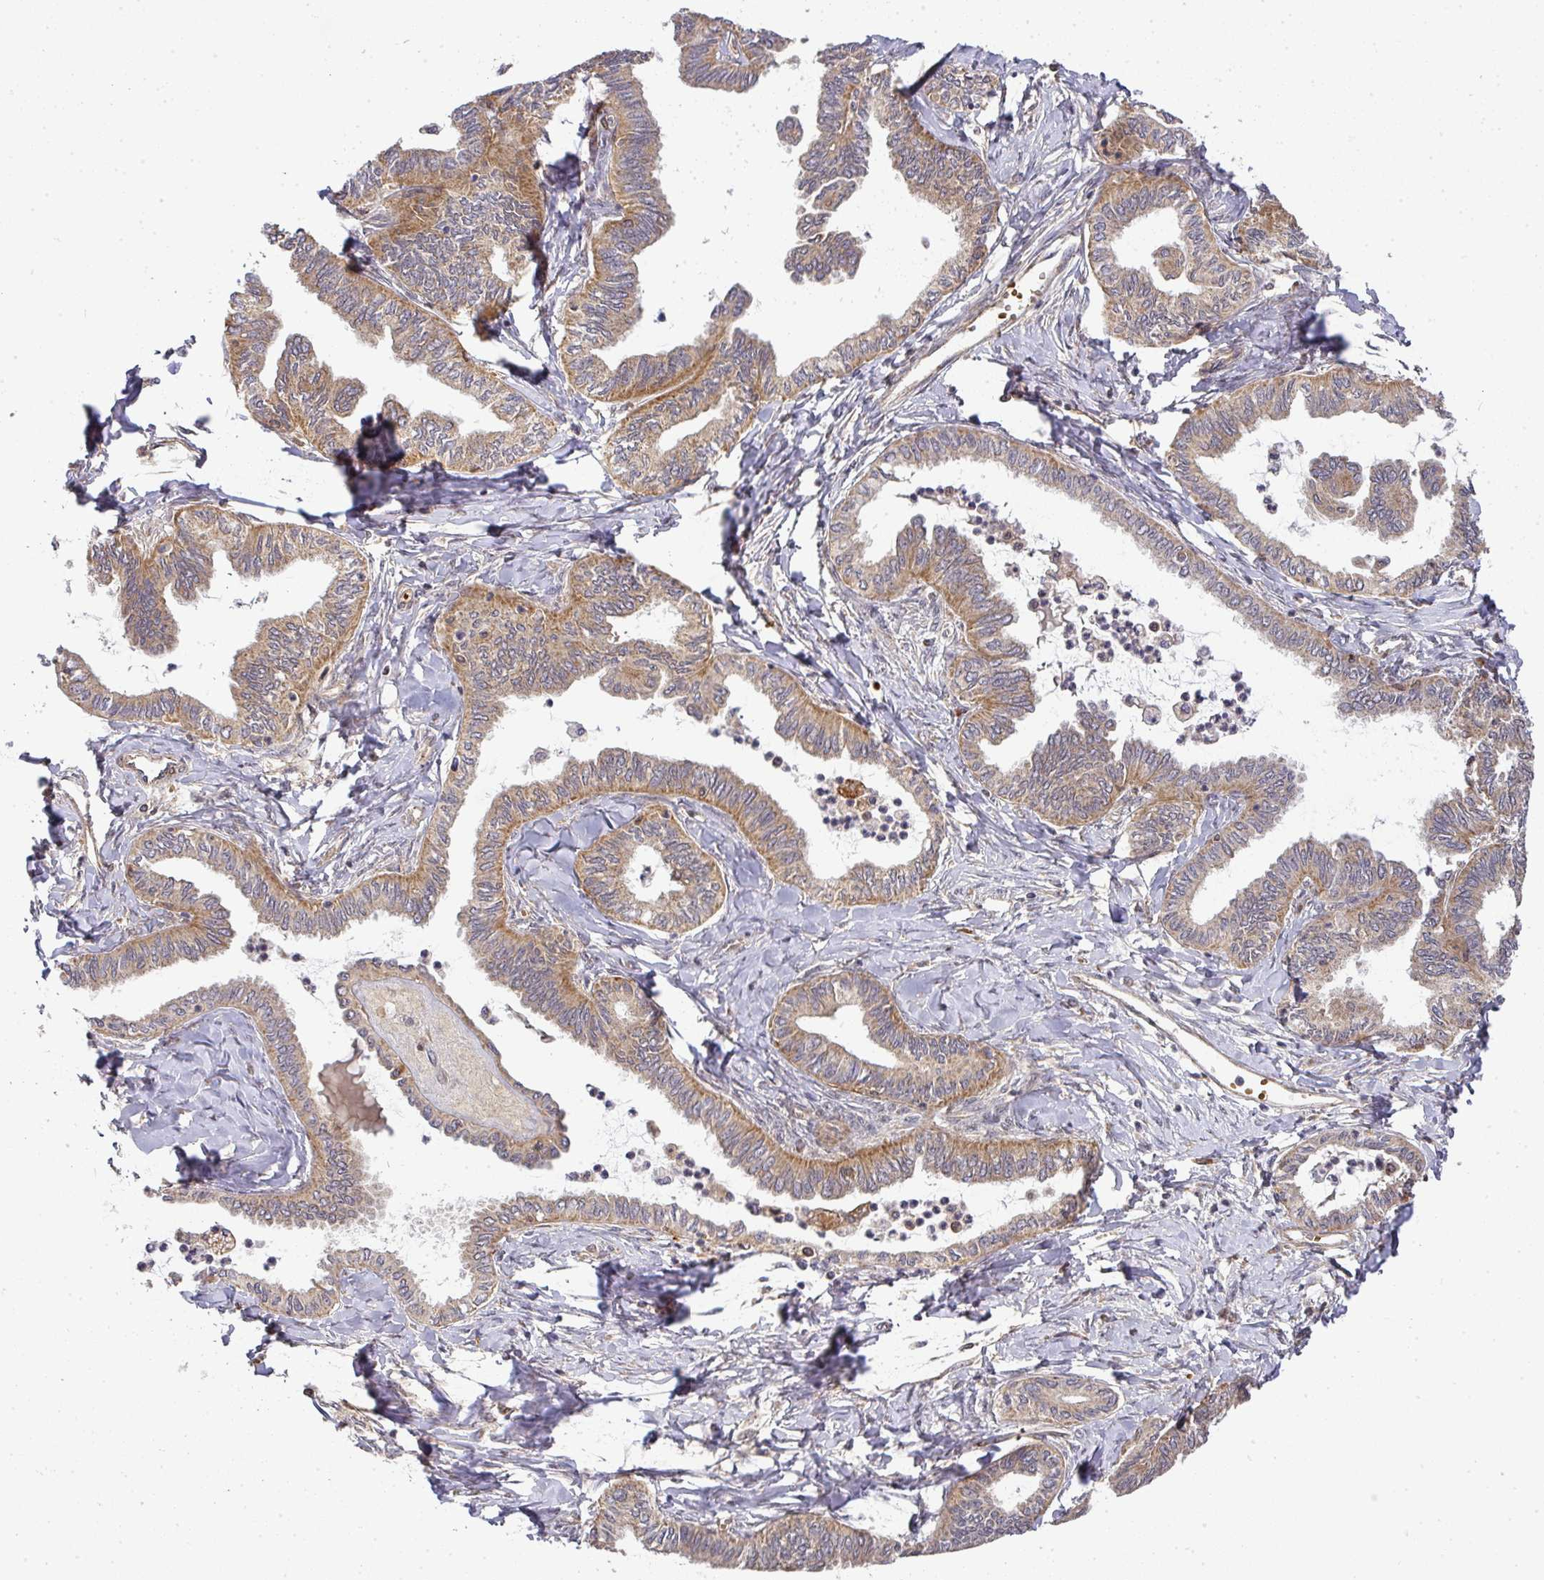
{"staining": {"intensity": "moderate", "quantity": ">75%", "location": "cytoplasmic/membranous"}, "tissue": "ovarian cancer", "cell_type": "Tumor cells", "image_type": "cancer", "snomed": [{"axis": "morphology", "description": "Carcinoma, endometroid"}, {"axis": "topography", "description": "Ovary"}], "caption": "This is a histology image of immunohistochemistry (IHC) staining of ovarian cancer (endometroid carcinoma), which shows moderate expression in the cytoplasmic/membranous of tumor cells.", "gene": "MALSU1", "patient": {"sex": "female", "age": 70}}